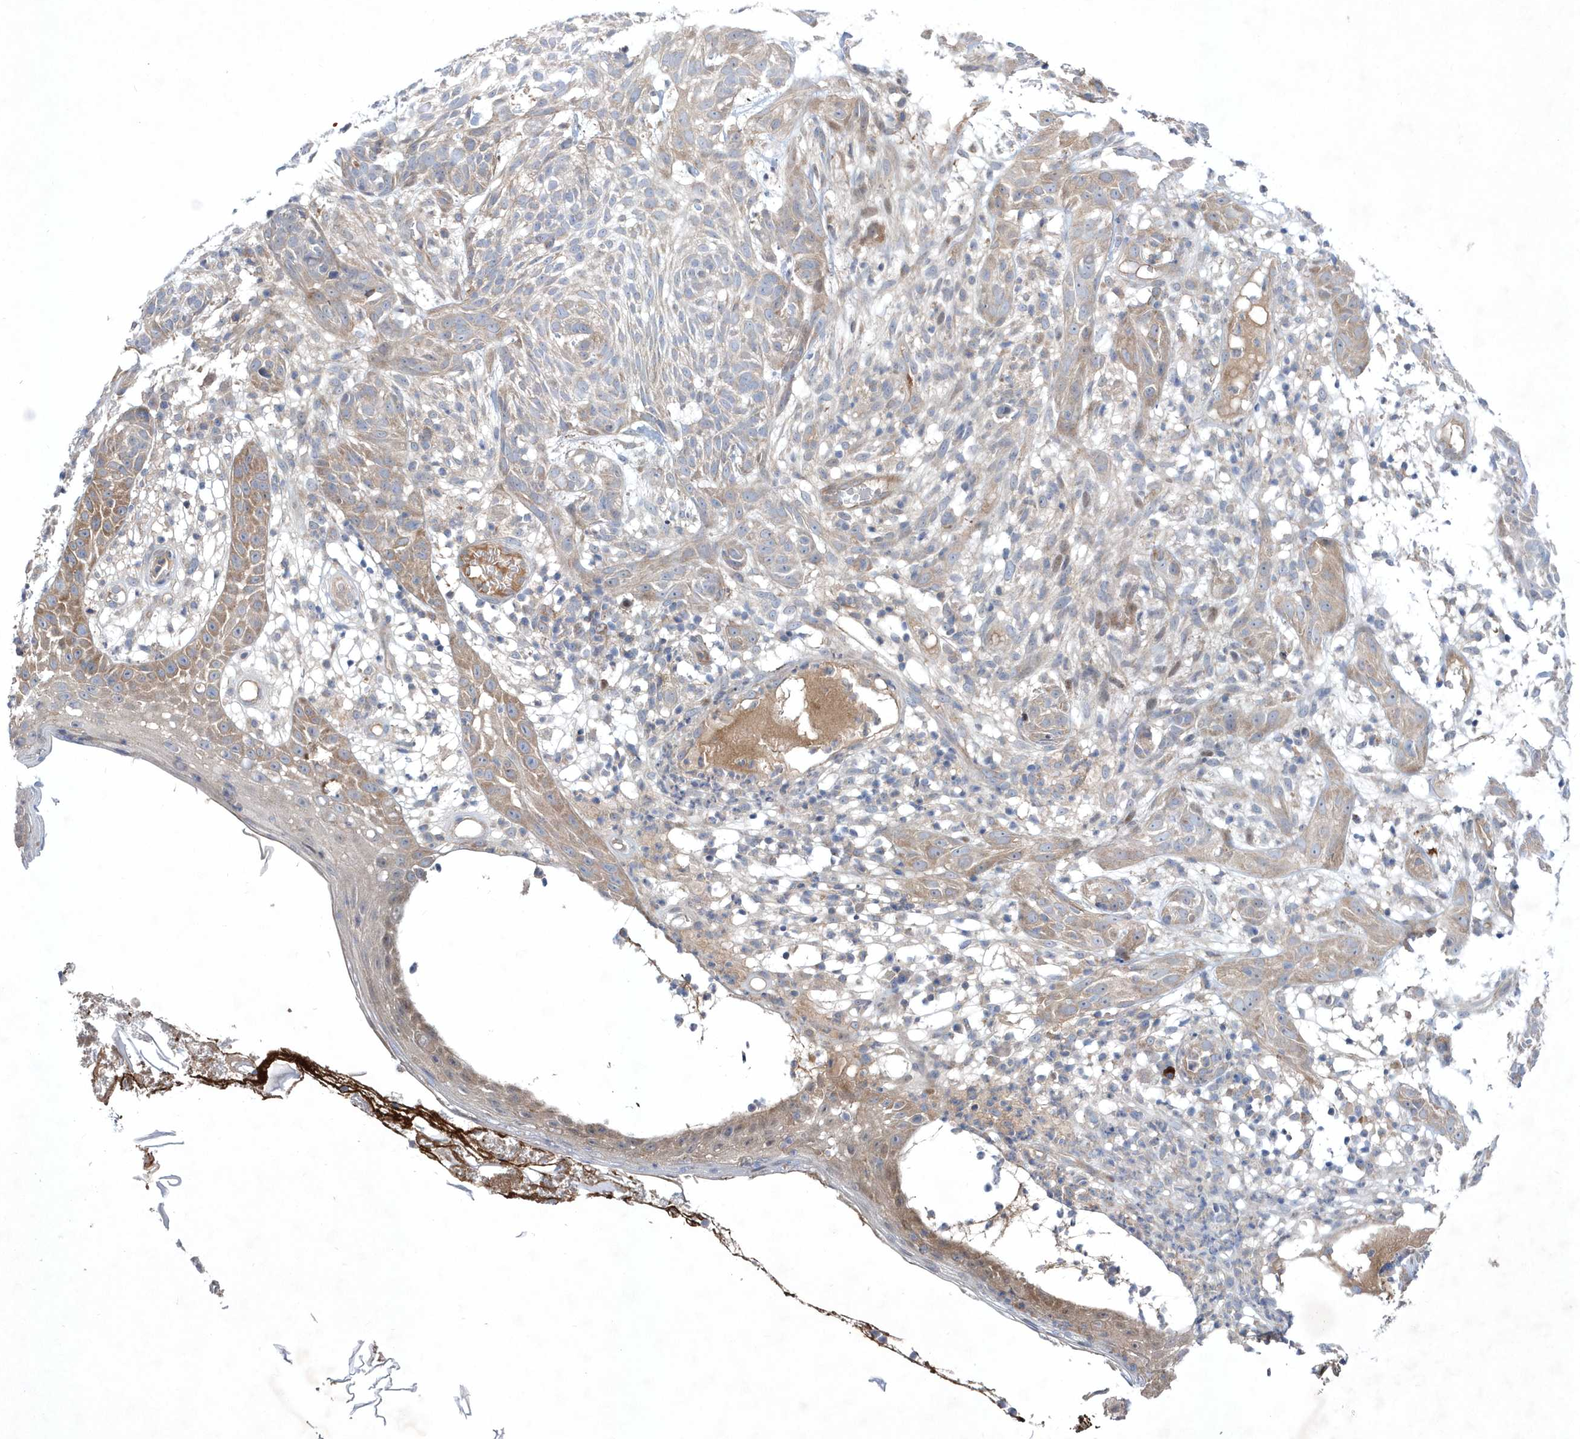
{"staining": {"intensity": "weak", "quantity": "25%-75%", "location": "cytoplasmic/membranous"}, "tissue": "skin cancer", "cell_type": "Tumor cells", "image_type": "cancer", "snomed": [{"axis": "morphology", "description": "Basal cell carcinoma"}, {"axis": "topography", "description": "Skin"}], "caption": "Immunohistochemistry (IHC) staining of skin cancer (basal cell carcinoma), which reveals low levels of weak cytoplasmic/membranous expression in approximately 25%-75% of tumor cells indicating weak cytoplasmic/membranous protein positivity. The staining was performed using DAB (brown) for protein detection and nuclei were counterstained in hematoxylin (blue).", "gene": "DSPP", "patient": {"sex": "male", "age": 85}}